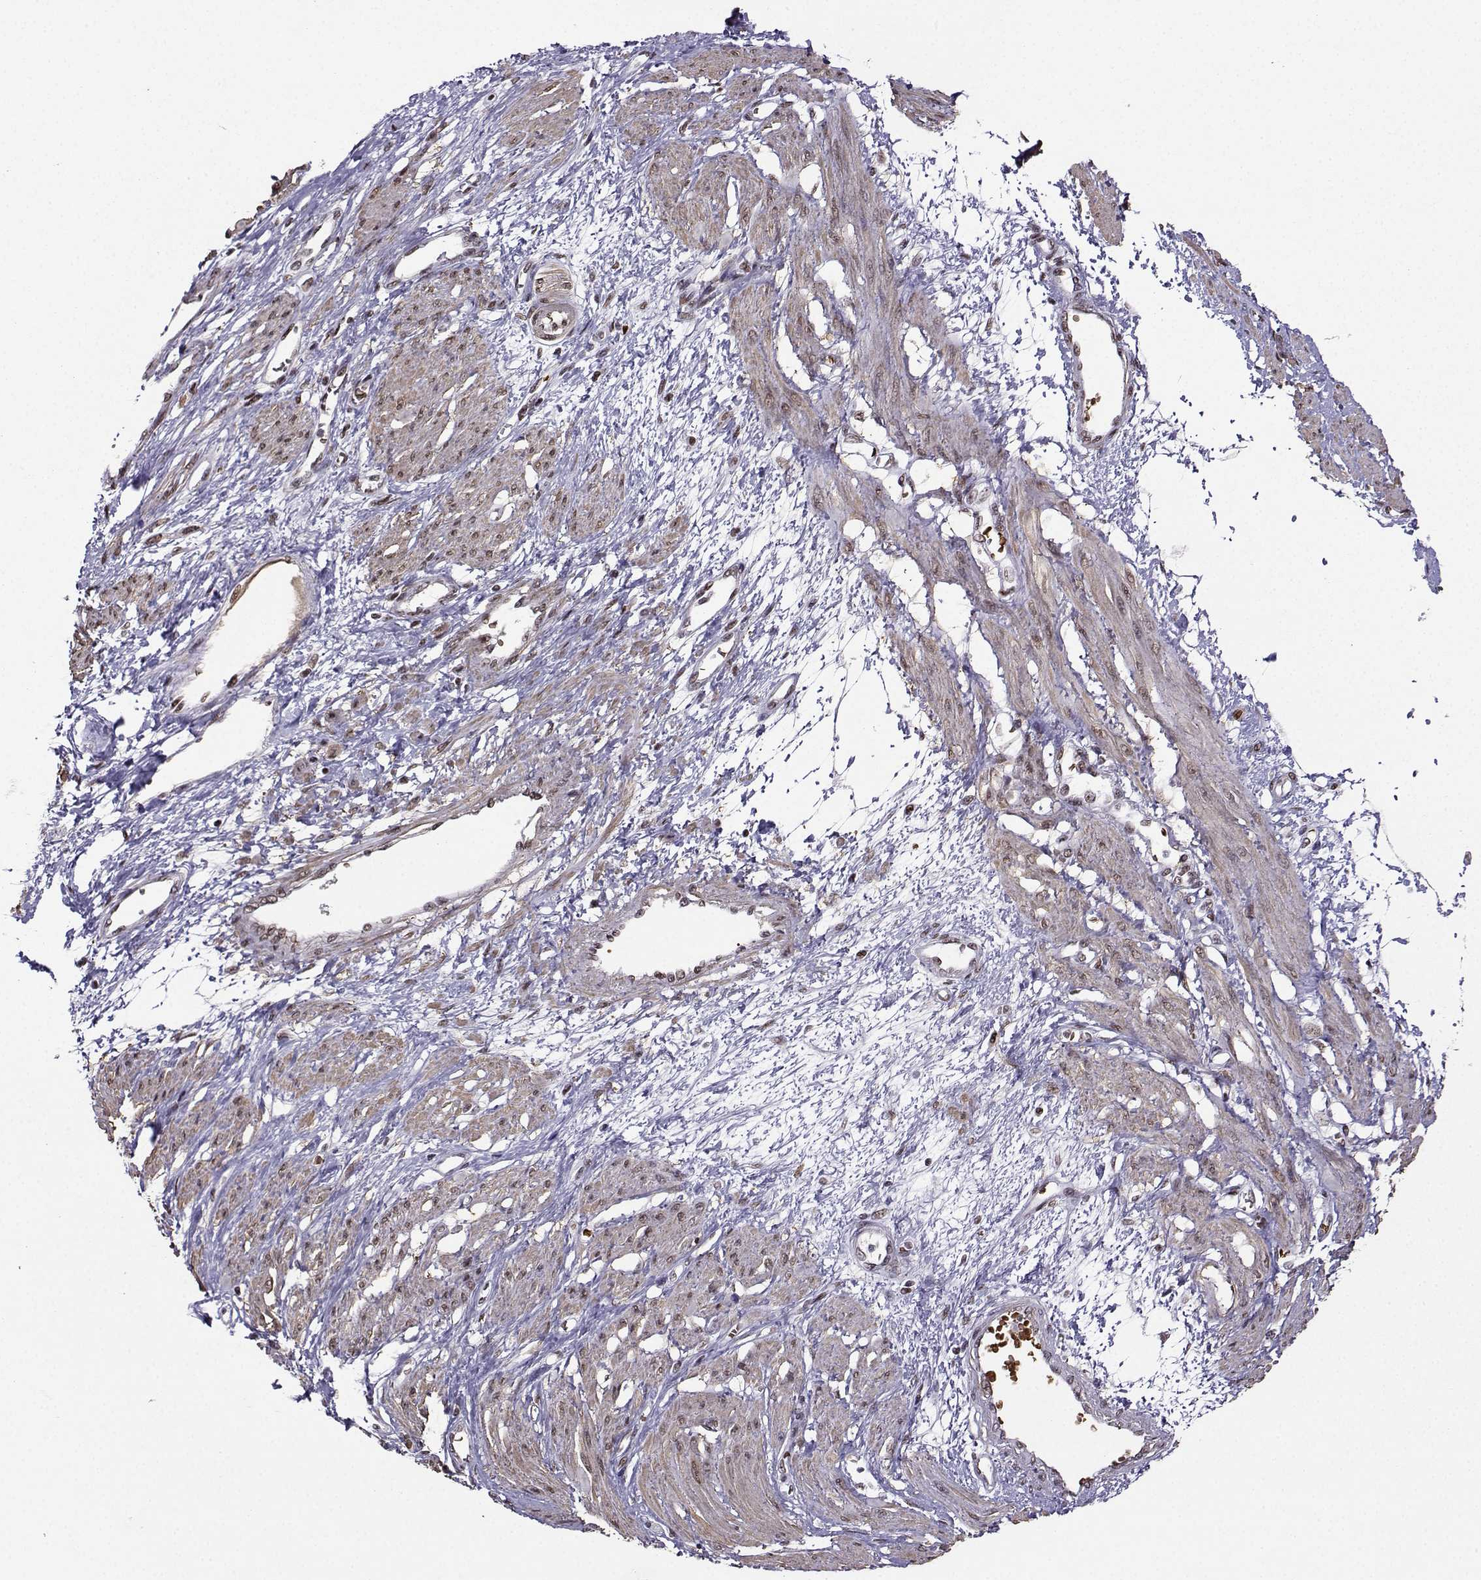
{"staining": {"intensity": "weak", "quantity": "25%-75%", "location": "cytoplasmic/membranous"}, "tissue": "smooth muscle", "cell_type": "Smooth muscle cells", "image_type": "normal", "snomed": [{"axis": "morphology", "description": "Normal tissue, NOS"}, {"axis": "topography", "description": "Smooth muscle"}, {"axis": "topography", "description": "Uterus"}], "caption": "IHC staining of normal smooth muscle, which displays low levels of weak cytoplasmic/membranous expression in about 25%-75% of smooth muscle cells indicating weak cytoplasmic/membranous protein expression. The staining was performed using DAB (3,3'-diaminobenzidine) (brown) for protein detection and nuclei were counterstained in hematoxylin (blue).", "gene": "CCNK", "patient": {"sex": "female", "age": 39}}